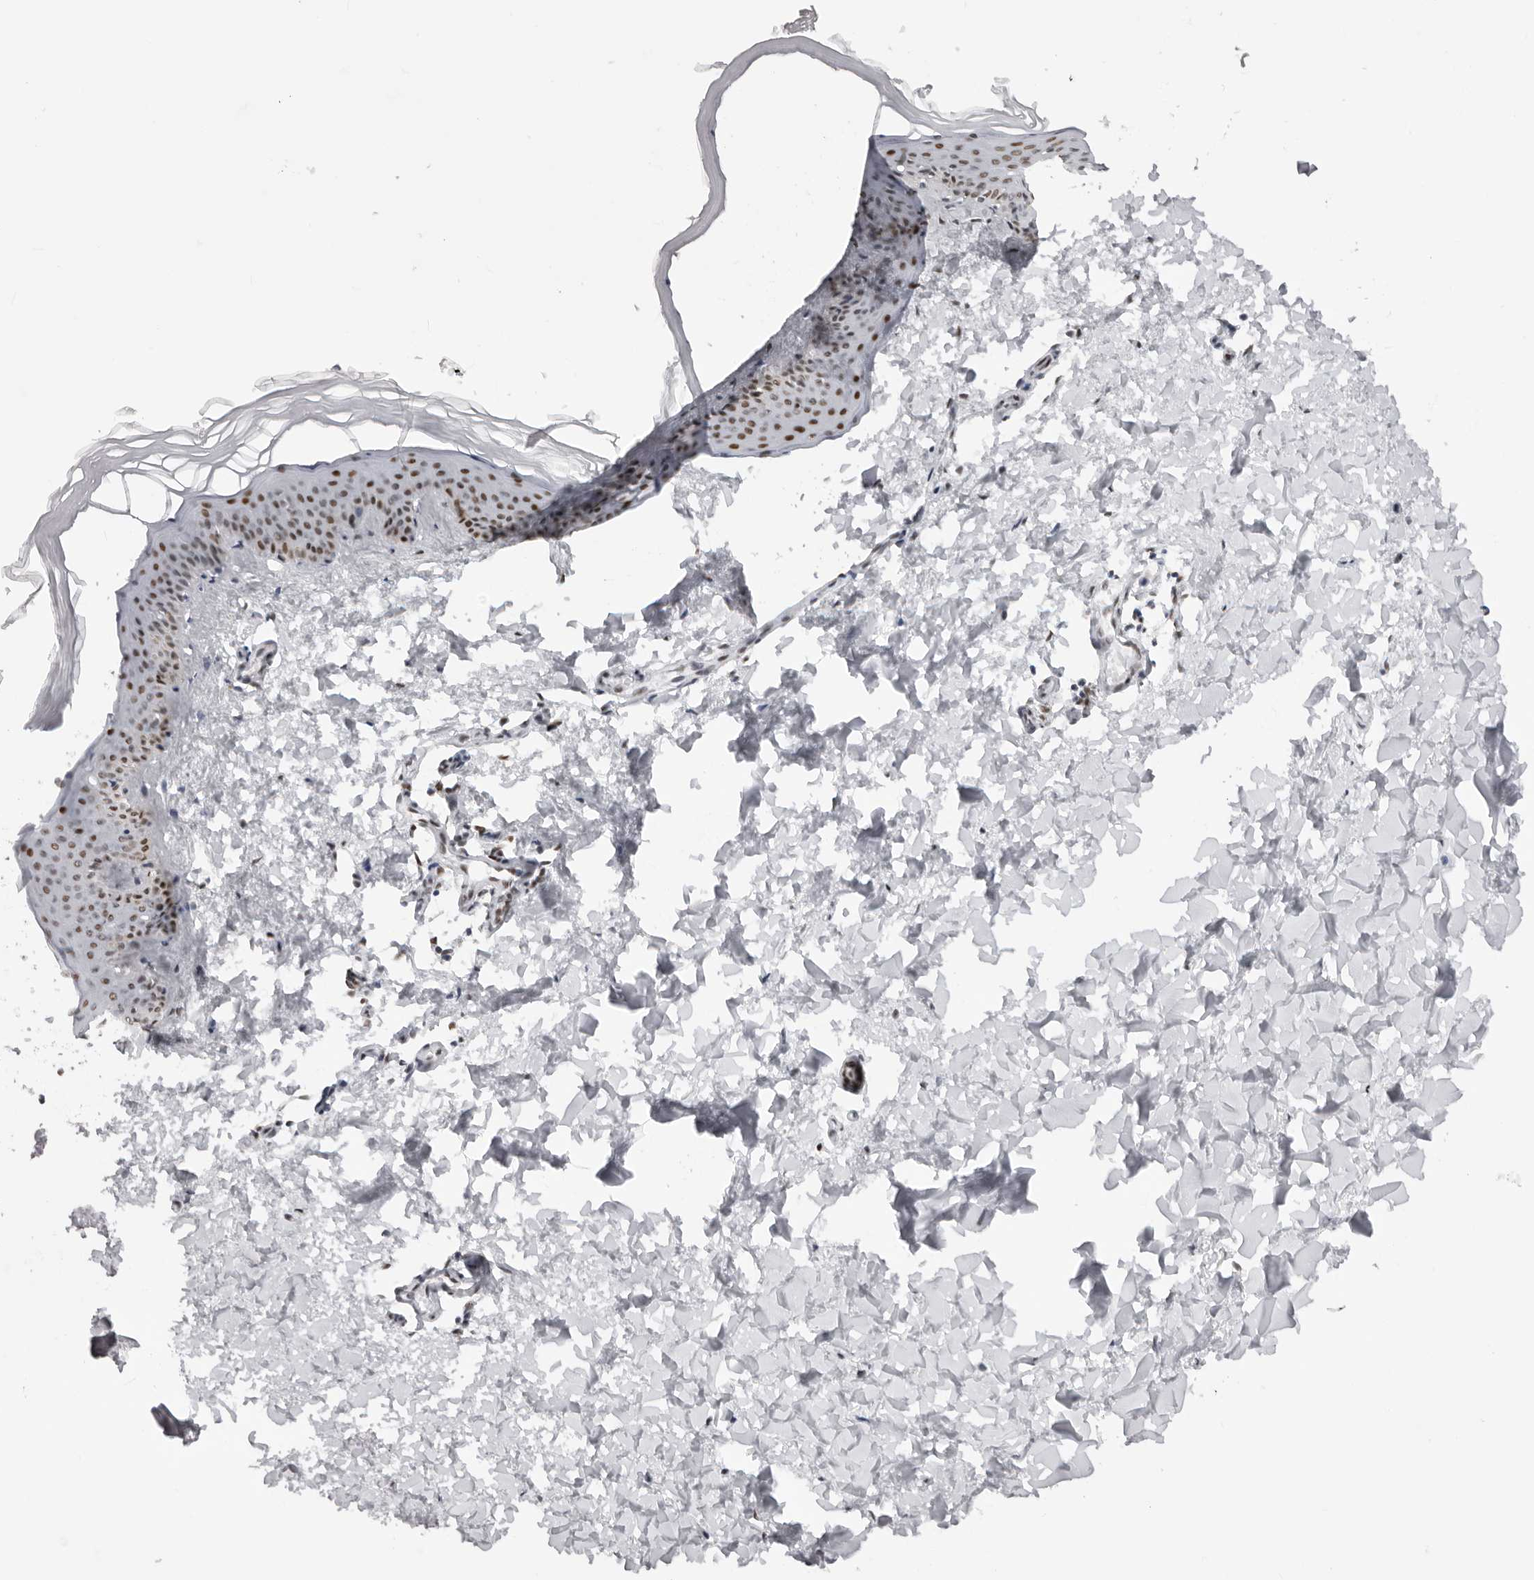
{"staining": {"intensity": "moderate", "quantity": "25%-75%", "location": "nuclear"}, "tissue": "skin", "cell_type": "Fibroblasts", "image_type": "normal", "snomed": [{"axis": "morphology", "description": "Normal tissue, NOS"}, {"axis": "topography", "description": "Skin"}], "caption": "DAB (3,3'-diaminobenzidine) immunohistochemical staining of benign human skin displays moderate nuclear protein positivity in about 25%-75% of fibroblasts. The staining was performed using DAB (3,3'-diaminobenzidine), with brown indicating positive protein expression. Nuclei are stained blue with hematoxylin.", "gene": "IRF2BP2", "patient": {"sex": "female", "age": 27}}